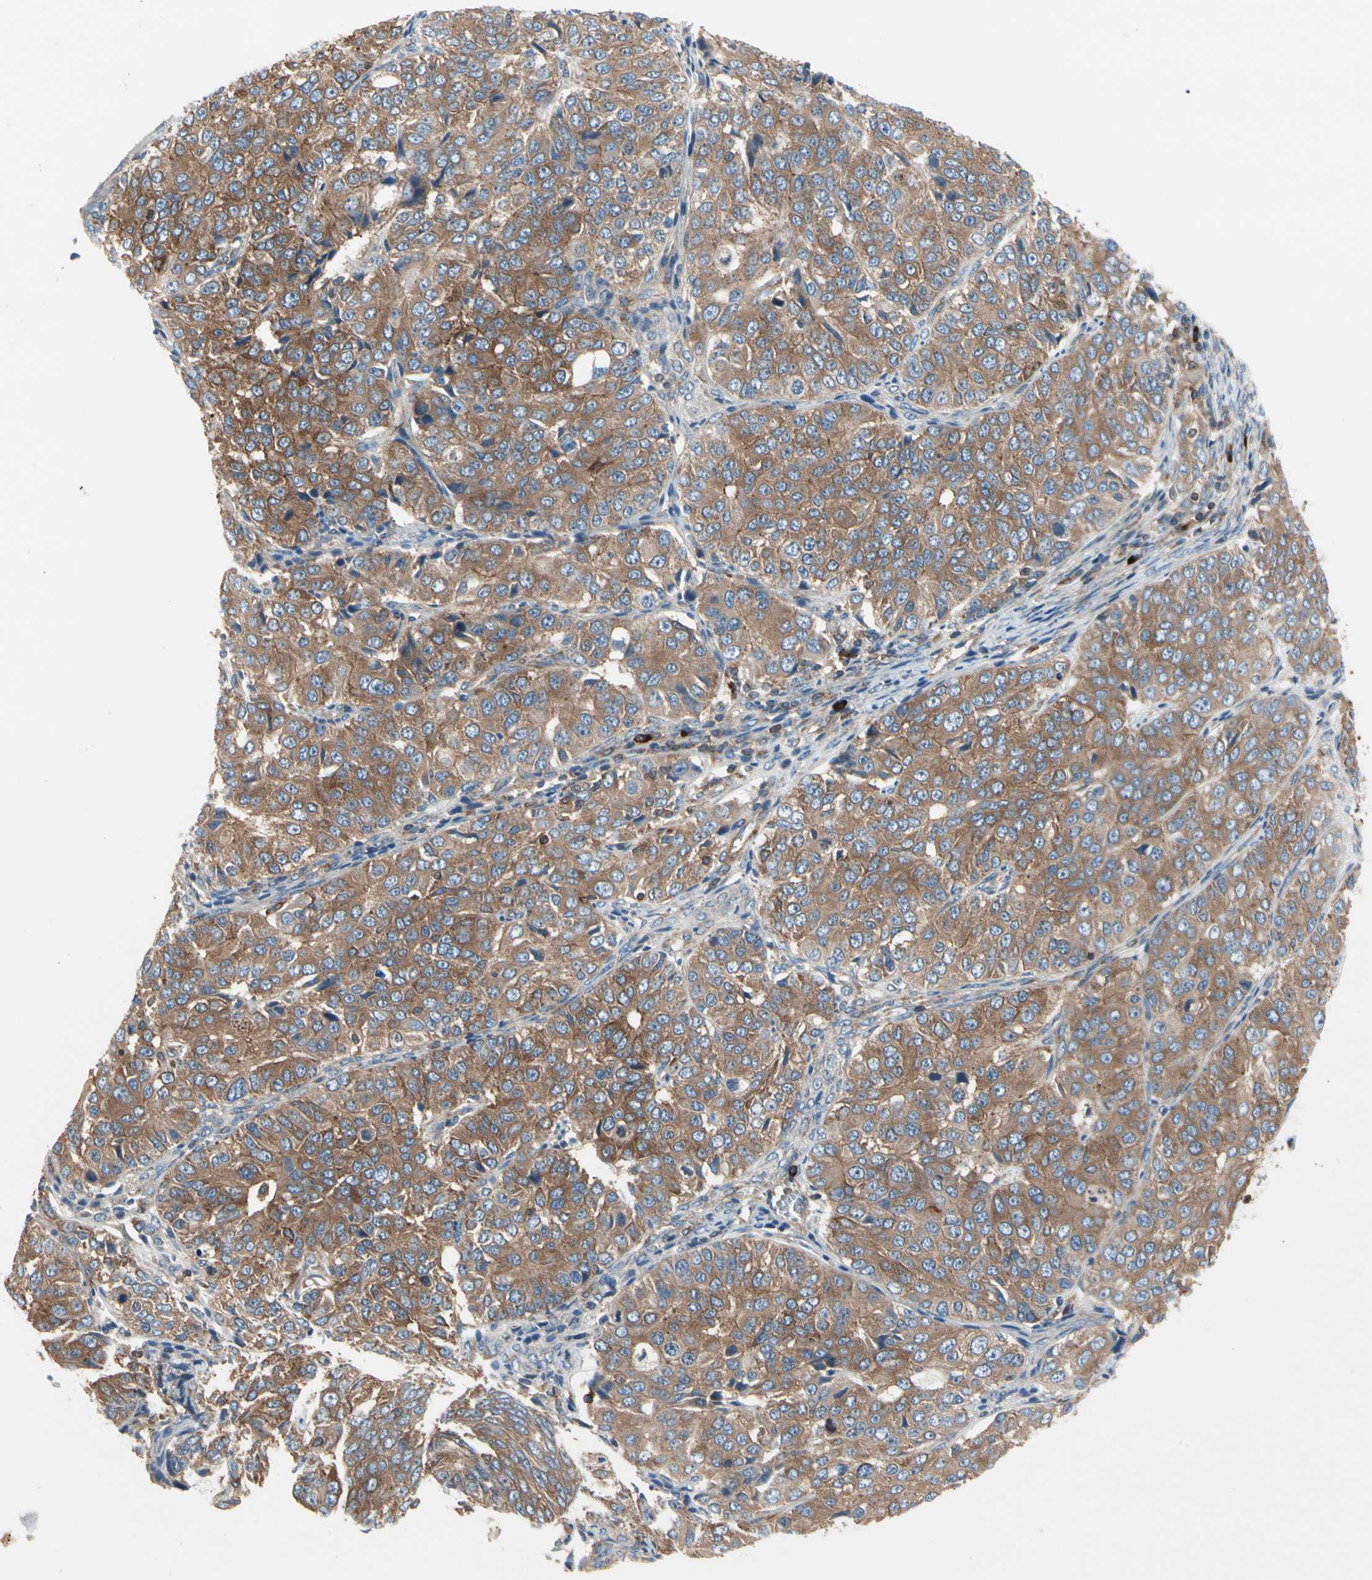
{"staining": {"intensity": "moderate", "quantity": ">75%", "location": "cytoplasmic/membranous"}, "tissue": "ovarian cancer", "cell_type": "Tumor cells", "image_type": "cancer", "snomed": [{"axis": "morphology", "description": "Carcinoma, endometroid"}, {"axis": "topography", "description": "Ovary"}], "caption": "Immunohistochemical staining of human endometroid carcinoma (ovarian) exhibits moderate cytoplasmic/membranous protein staining in approximately >75% of tumor cells. (Brightfield microscopy of DAB IHC at high magnification).", "gene": "ROCK1", "patient": {"sex": "female", "age": 51}}